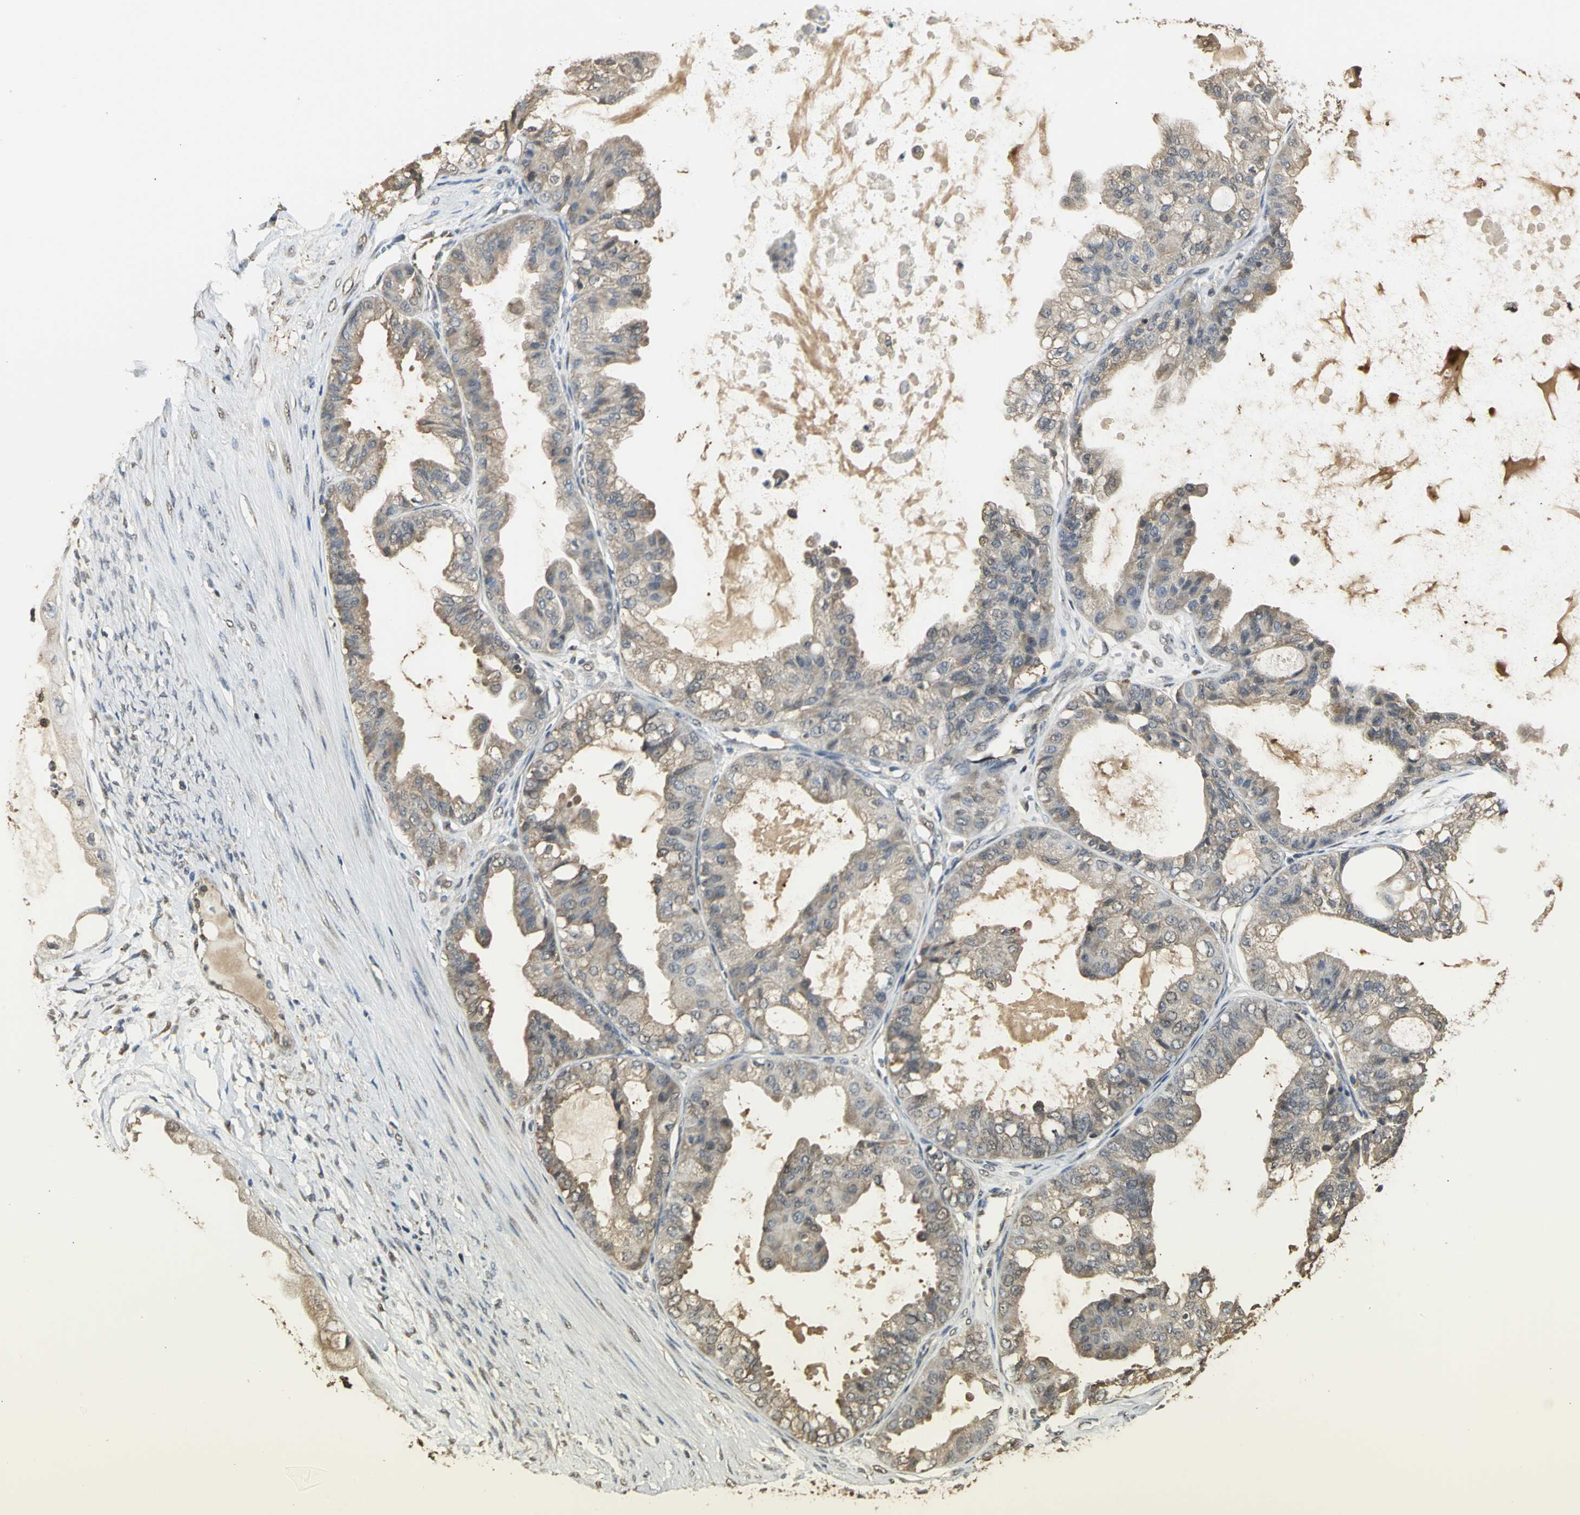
{"staining": {"intensity": "weak", "quantity": ">75%", "location": "cytoplasmic/membranous"}, "tissue": "ovarian cancer", "cell_type": "Tumor cells", "image_type": "cancer", "snomed": [{"axis": "morphology", "description": "Carcinoma, NOS"}, {"axis": "morphology", "description": "Carcinoma, endometroid"}, {"axis": "topography", "description": "Ovary"}], "caption": "Ovarian endometroid carcinoma tissue shows weak cytoplasmic/membranous positivity in about >75% of tumor cells, visualized by immunohistochemistry. (IHC, brightfield microscopy, high magnification).", "gene": "PARK7", "patient": {"sex": "female", "age": 50}}